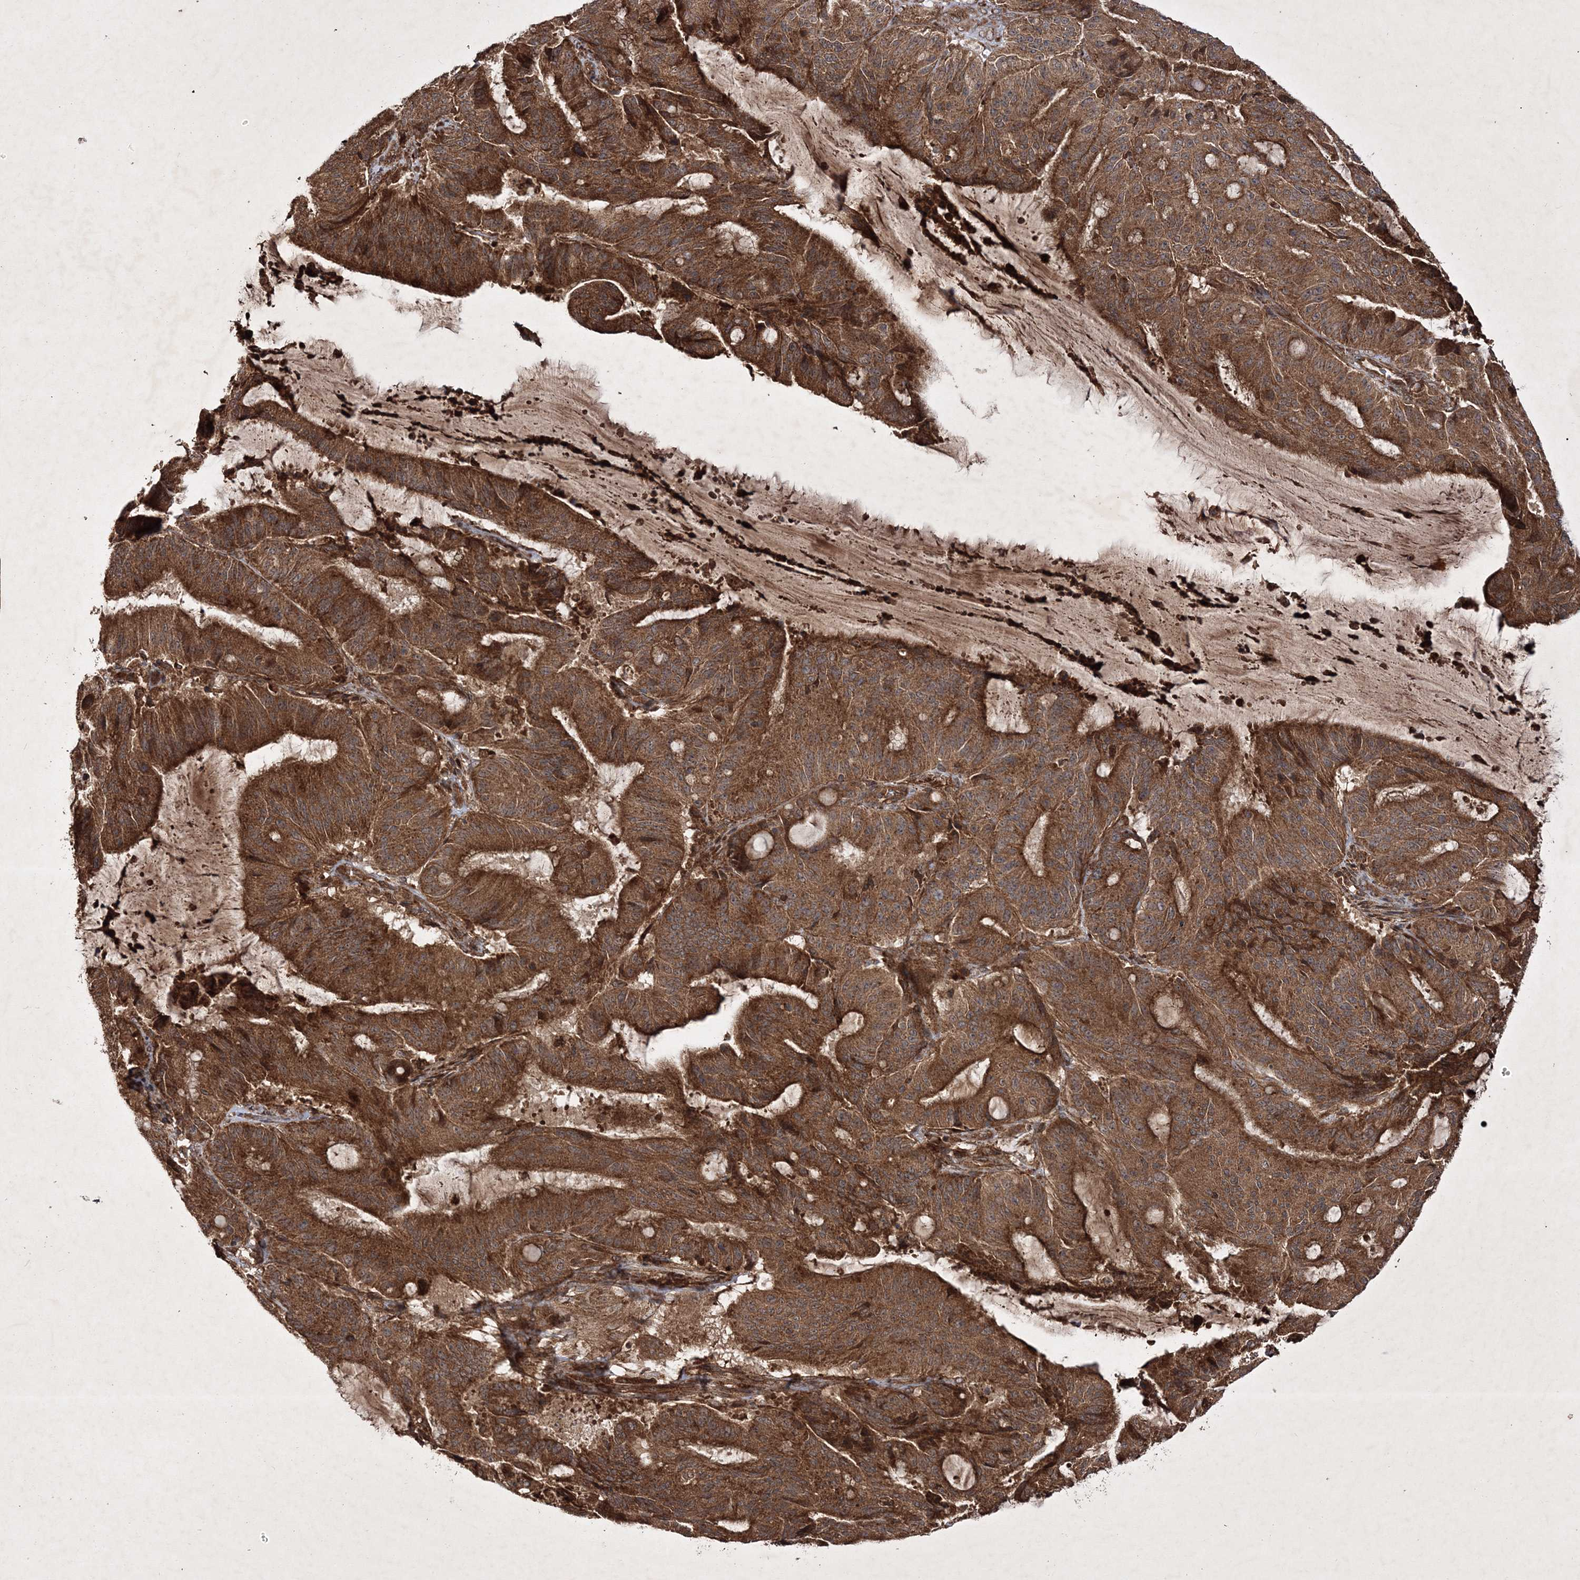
{"staining": {"intensity": "strong", "quantity": ">75%", "location": "cytoplasmic/membranous"}, "tissue": "liver cancer", "cell_type": "Tumor cells", "image_type": "cancer", "snomed": [{"axis": "morphology", "description": "Normal tissue, NOS"}, {"axis": "morphology", "description": "Cholangiocarcinoma"}, {"axis": "topography", "description": "Liver"}, {"axis": "topography", "description": "Peripheral nerve tissue"}], "caption": "Immunohistochemistry (DAB (3,3'-diaminobenzidine)) staining of human liver cholangiocarcinoma reveals strong cytoplasmic/membranous protein staining in approximately >75% of tumor cells. (brown staining indicates protein expression, while blue staining denotes nuclei).", "gene": "DNAJC13", "patient": {"sex": "female", "age": 73}}